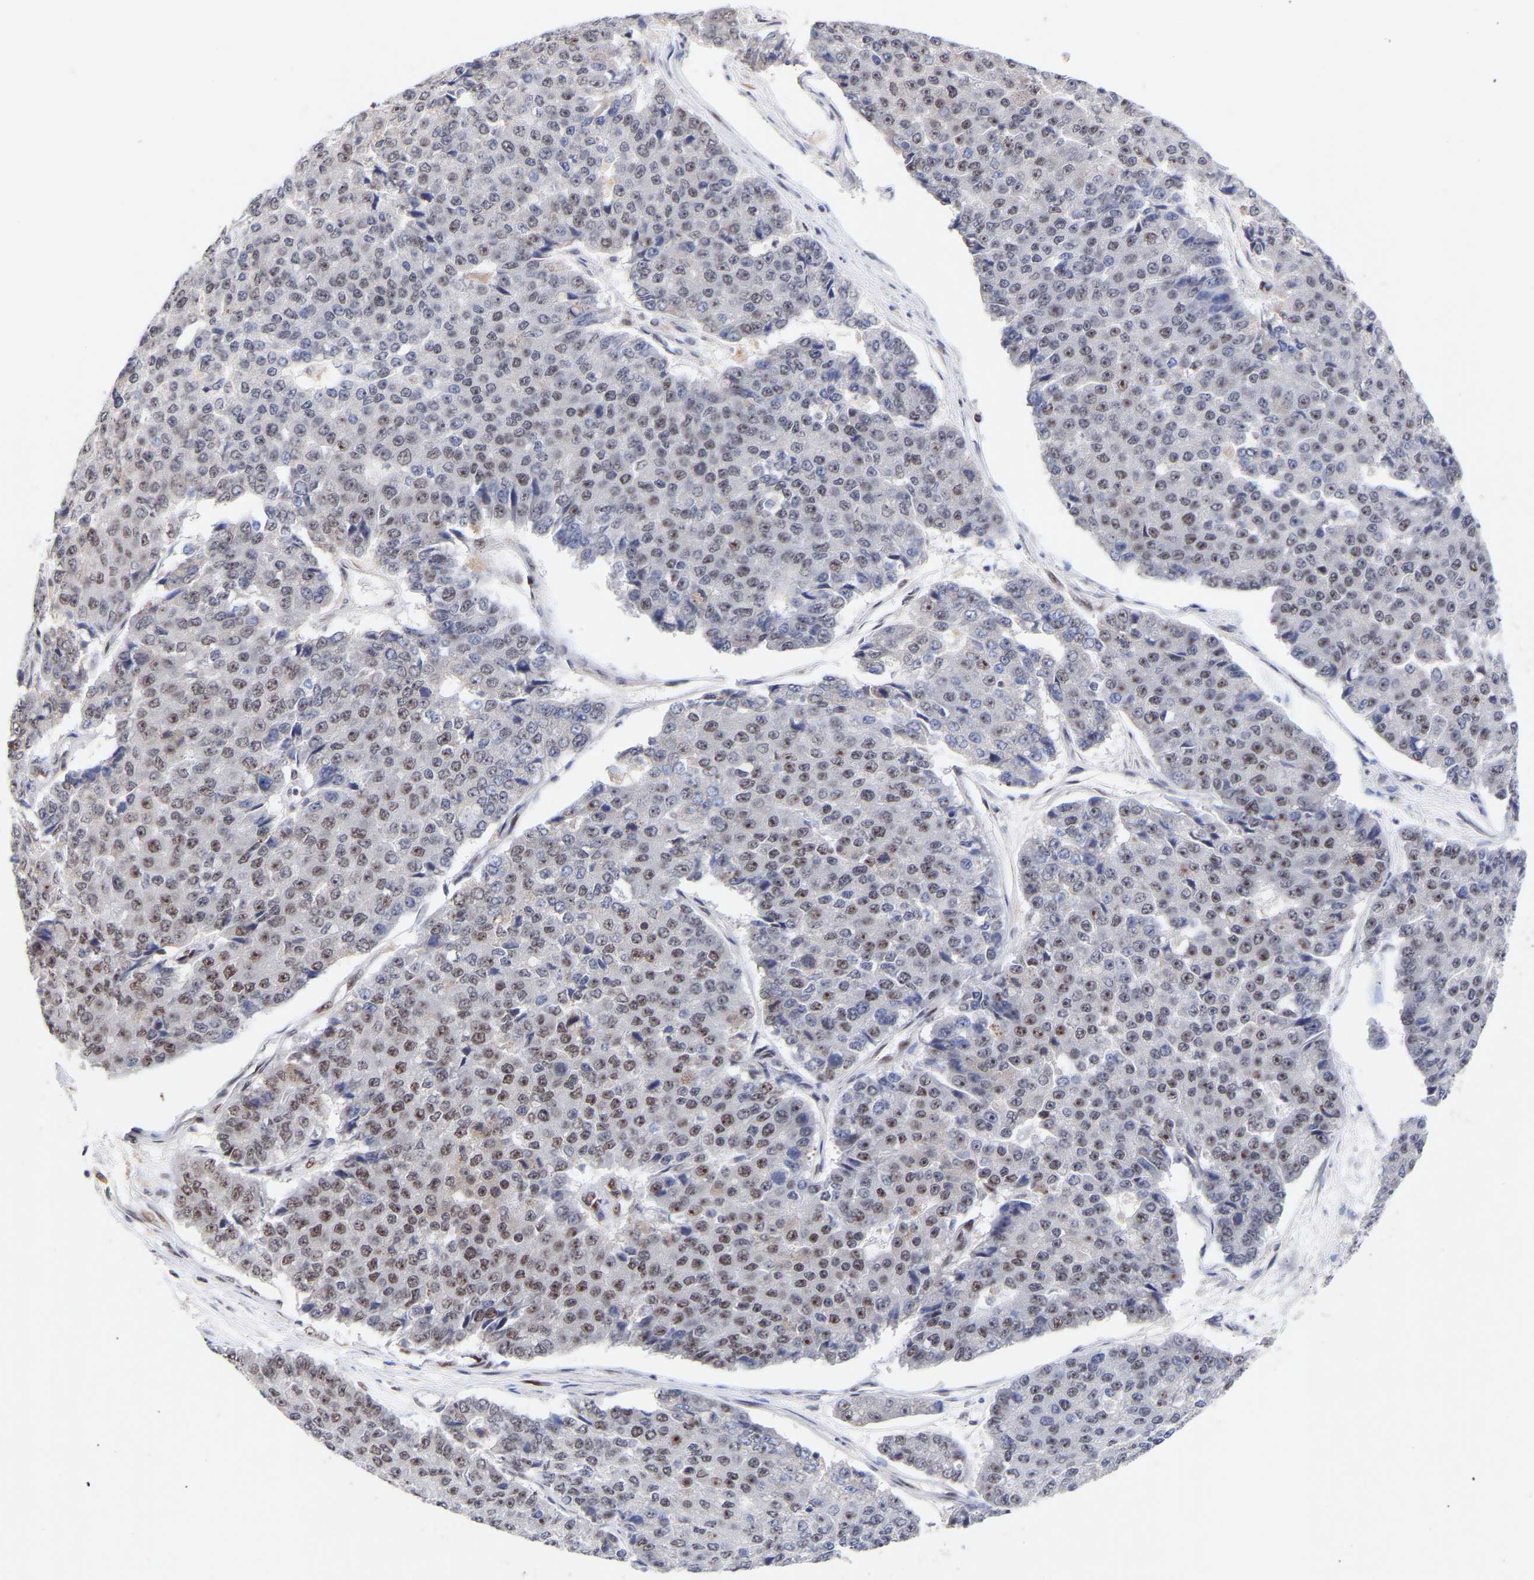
{"staining": {"intensity": "weak", "quantity": "25%-75%", "location": "nuclear"}, "tissue": "pancreatic cancer", "cell_type": "Tumor cells", "image_type": "cancer", "snomed": [{"axis": "morphology", "description": "Adenocarcinoma, NOS"}, {"axis": "topography", "description": "Pancreas"}], "caption": "About 25%-75% of tumor cells in human pancreatic cancer (adenocarcinoma) show weak nuclear protein staining as visualized by brown immunohistochemical staining.", "gene": "RBM15", "patient": {"sex": "male", "age": 50}}